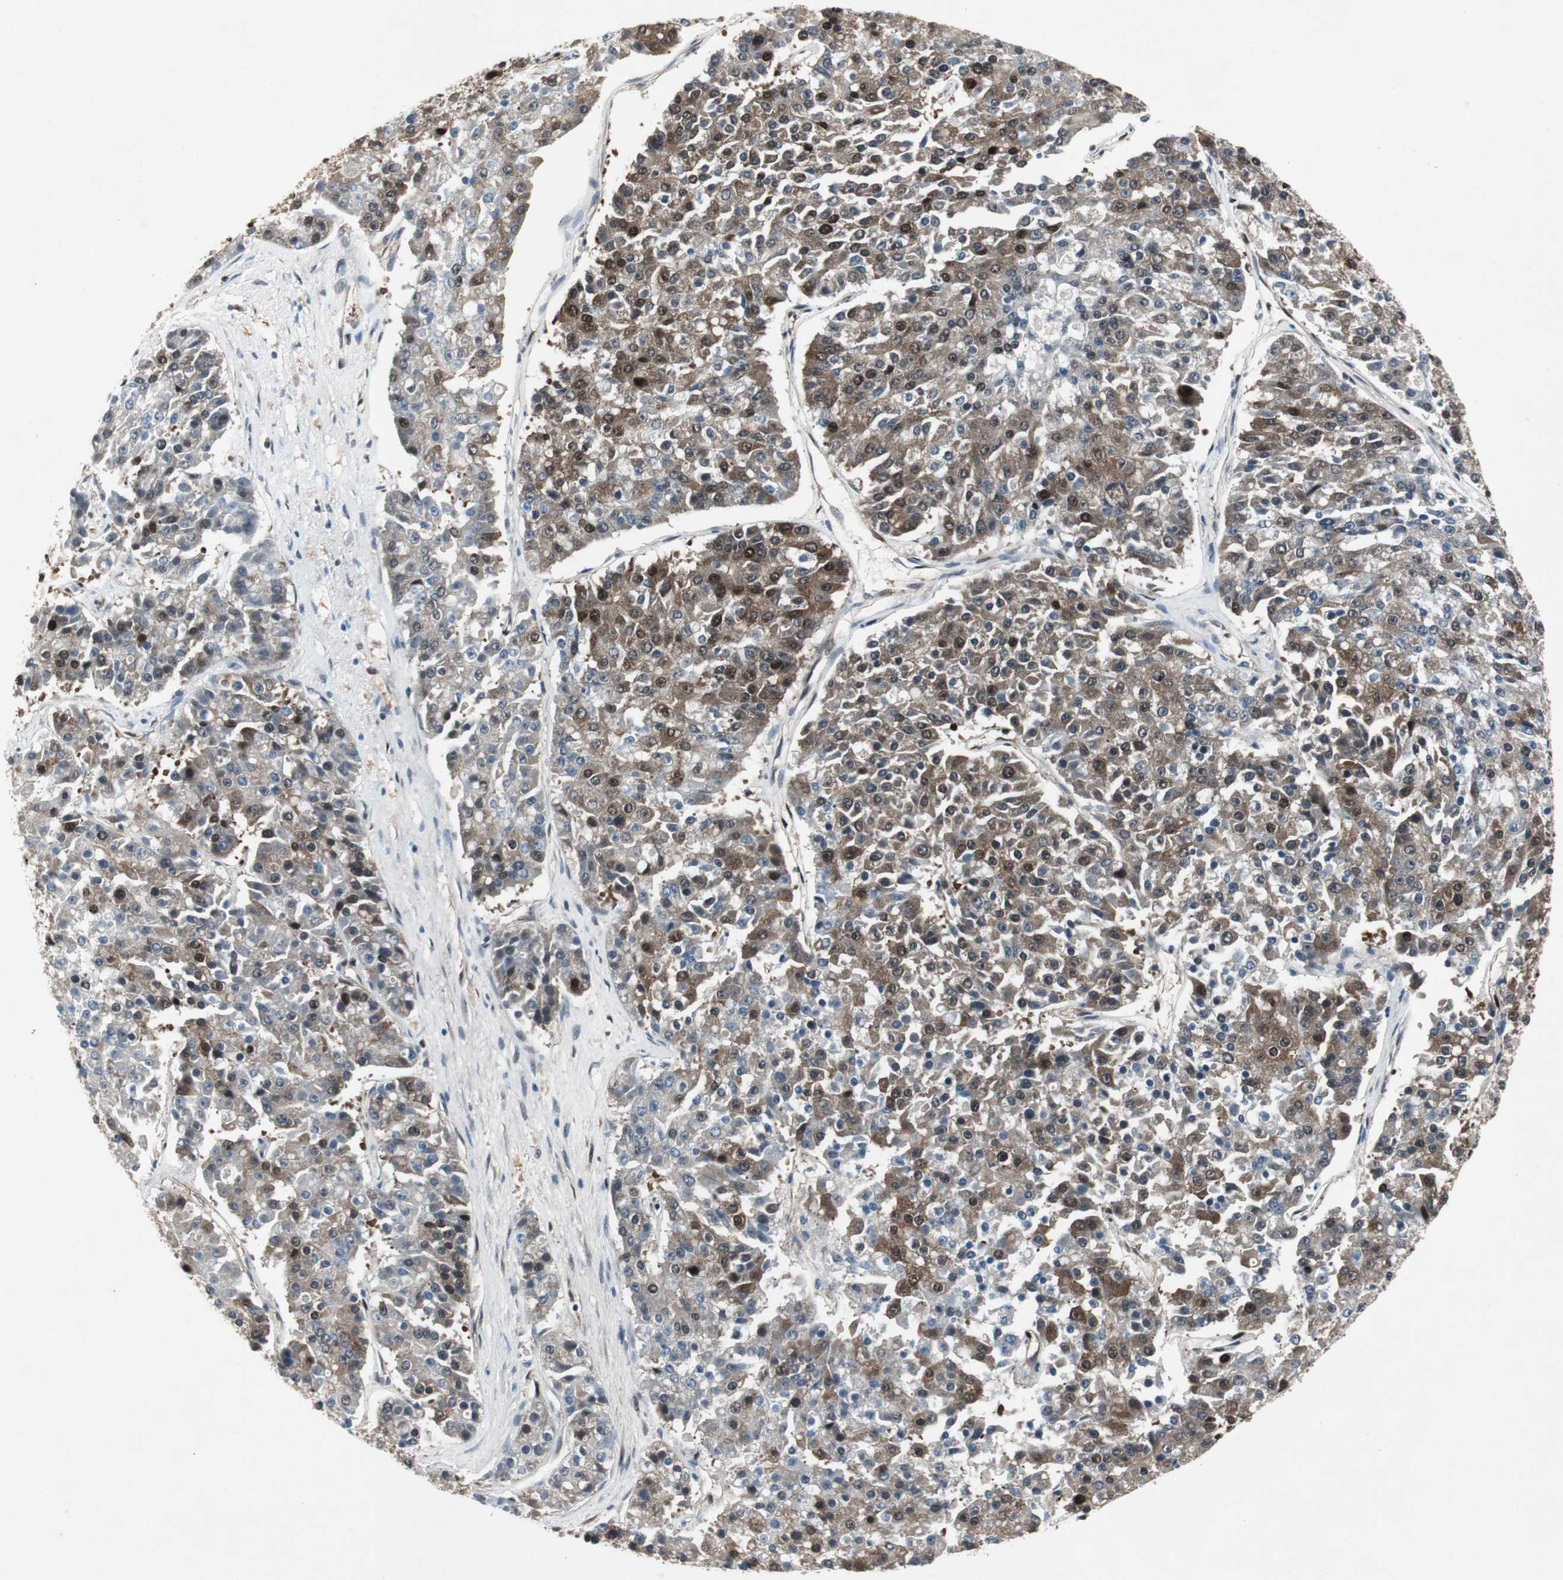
{"staining": {"intensity": "strong", "quantity": ">75%", "location": "cytoplasmic/membranous,nuclear"}, "tissue": "pancreatic cancer", "cell_type": "Tumor cells", "image_type": "cancer", "snomed": [{"axis": "morphology", "description": "Adenocarcinoma, NOS"}, {"axis": "topography", "description": "Pancreas"}], "caption": "Immunohistochemistry (IHC) histopathology image of neoplastic tissue: pancreatic cancer (adenocarcinoma) stained using IHC shows high levels of strong protein expression localized specifically in the cytoplasmic/membranous and nuclear of tumor cells, appearing as a cytoplasmic/membranous and nuclear brown color.", "gene": "ACLY", "patient": {"sex": "male", "age": 50}}